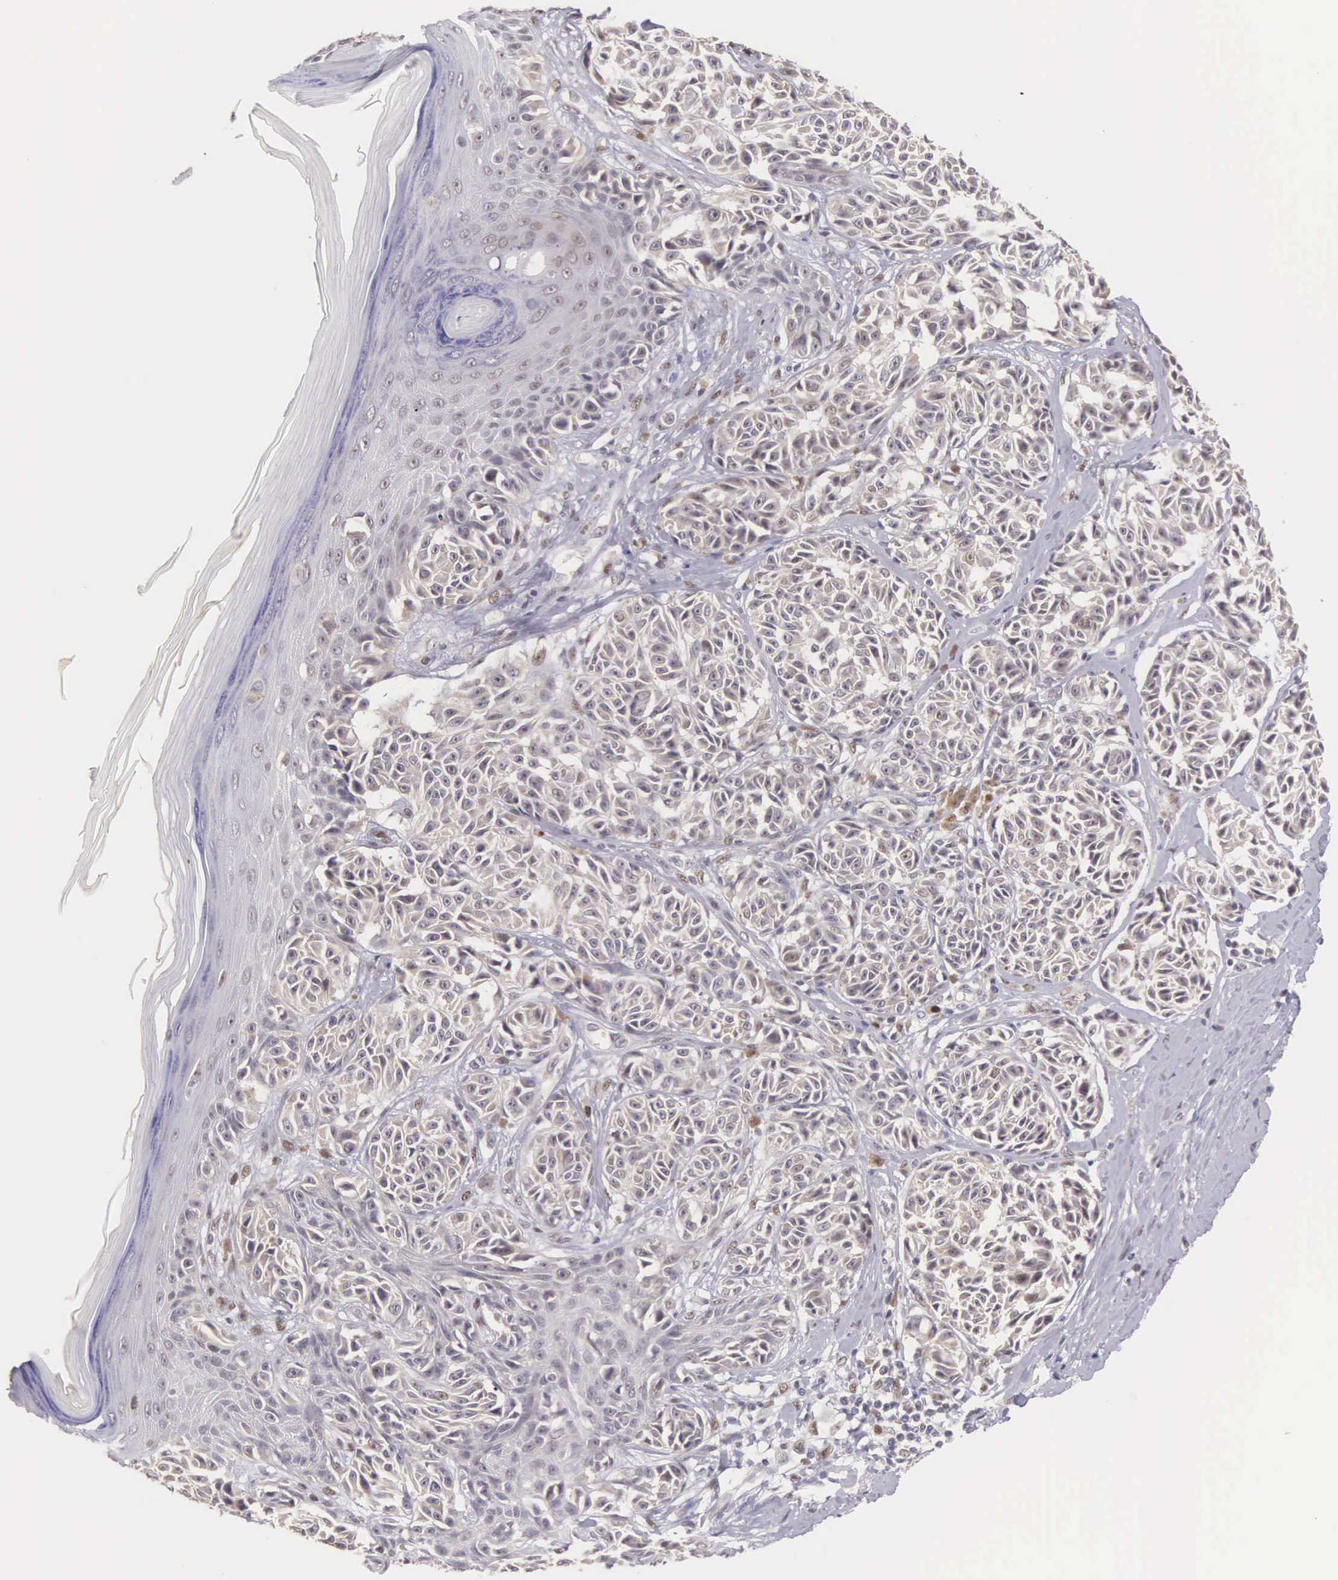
{"staining": {"intensity": "negative", "quantity": "none", "location": "none"}, "tissue": "melanoma", "cell_type": "Tumor cells", "image_type": "cancer", "snomed": [{"axis": "morphology", "description": "Malignant melanoma, NOS"}, {"axis": "topography", "description": "Skin"}], "caption": "DAB (3,3'-diaminobenzidine) immunohistochemical staining of melanoma exhibits no significant positivity in tumor cells.", "gene": "CCDC117", "patient": {"sex": "male", "age": 49}}